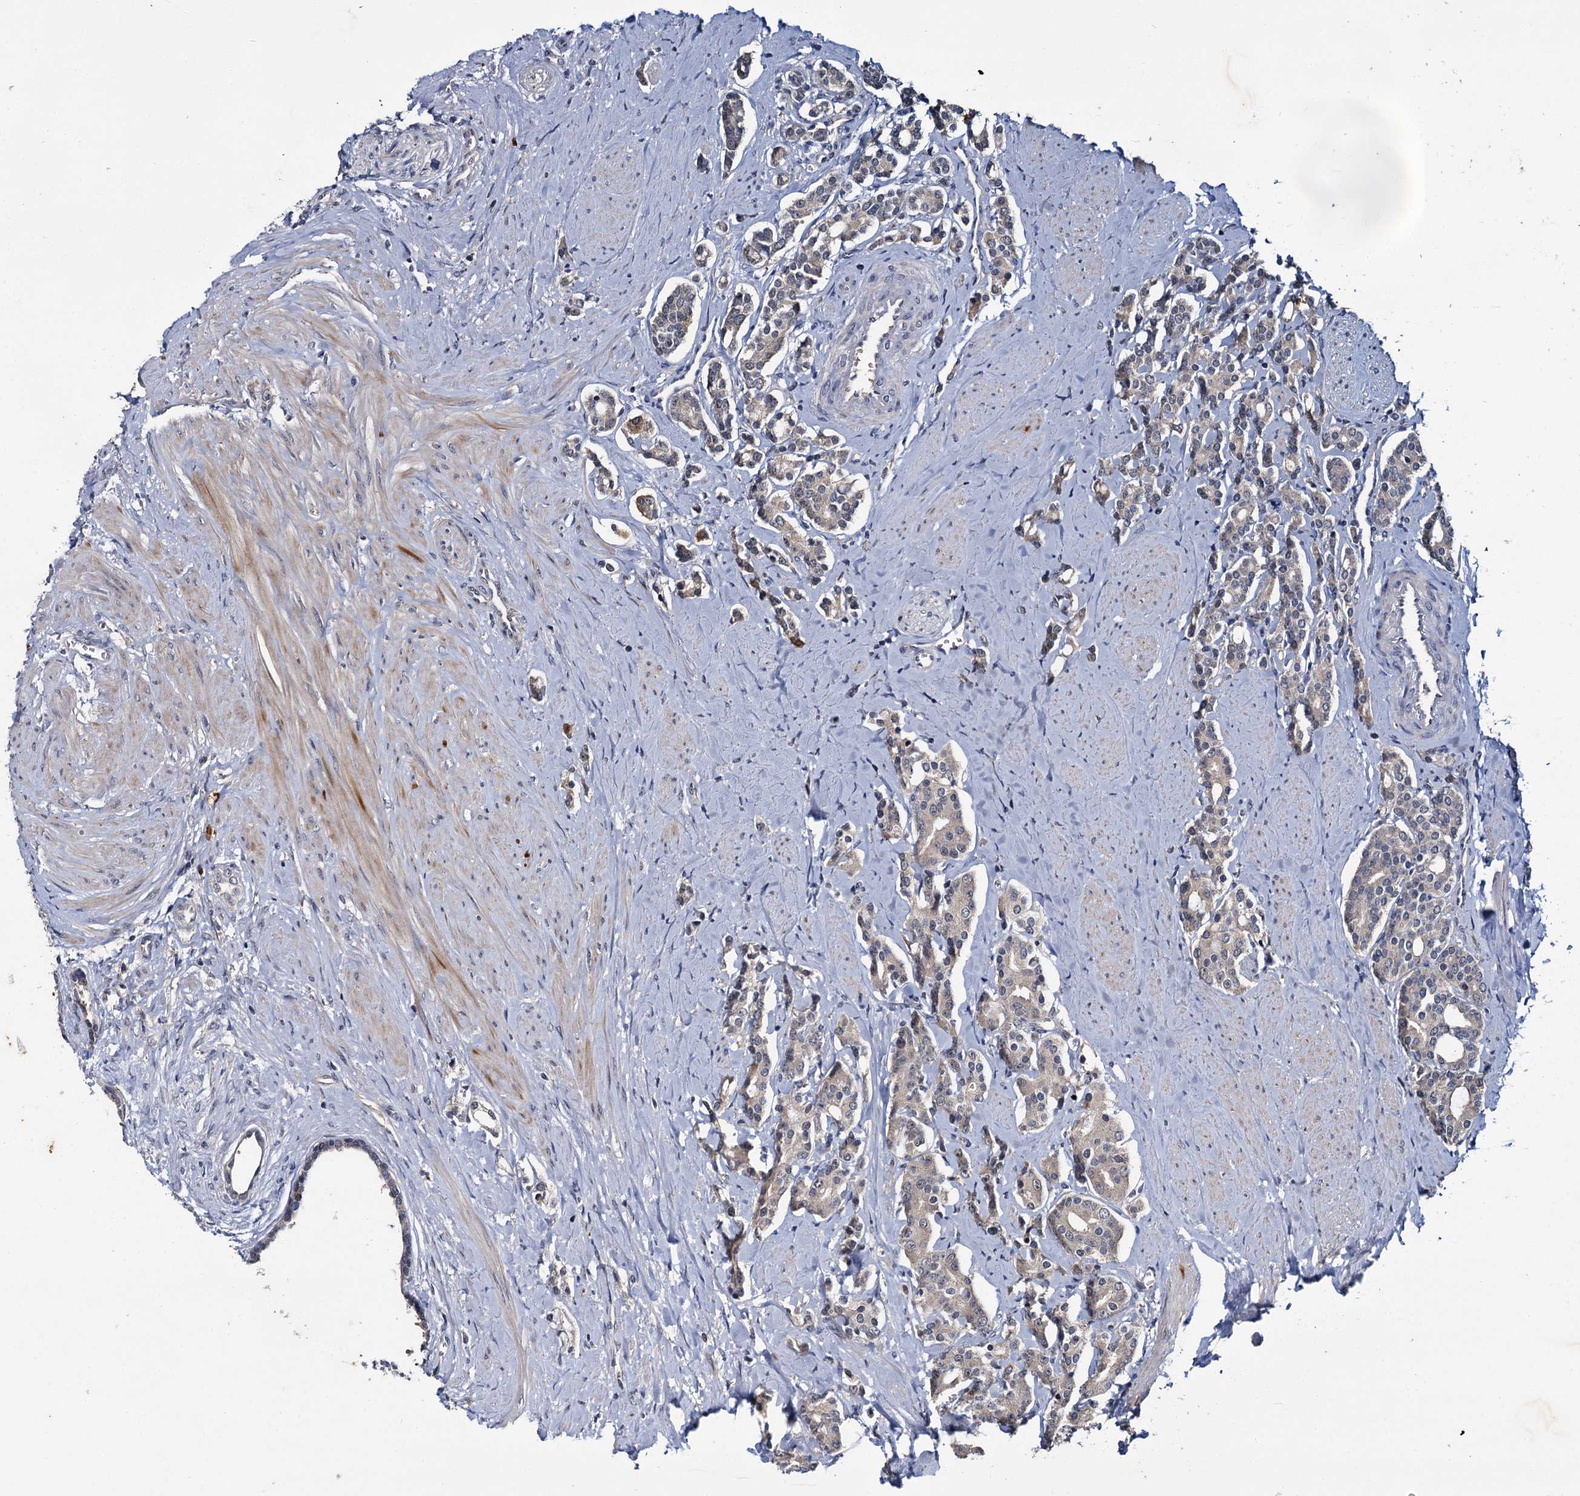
{"staining": {"intensity": "weak", "quantity": "25%-75%", "location": "cytoplasmic/membranous"}, "tissue": "prostate cancer", "cell_type": "Tumor cells", "image_type": "cancer", "snomed": [{"axis": "morphology", "description": "Adenocarcinoma, High grade"}, {"axis": "topography", "description": "Prostate"}], "caption": "Immunohistochemical staining of human prostate cancer (high-grade adenocarcinoma) displays low levels of weak cytoplasmic/membranous protein positivity in about 25%-75% of tumor cells. The protein of interest is shown in brown color, while the nuclei are stained blue.", "gene": "SLC46A3", "patient": {"sex": "male", "age": 62}}